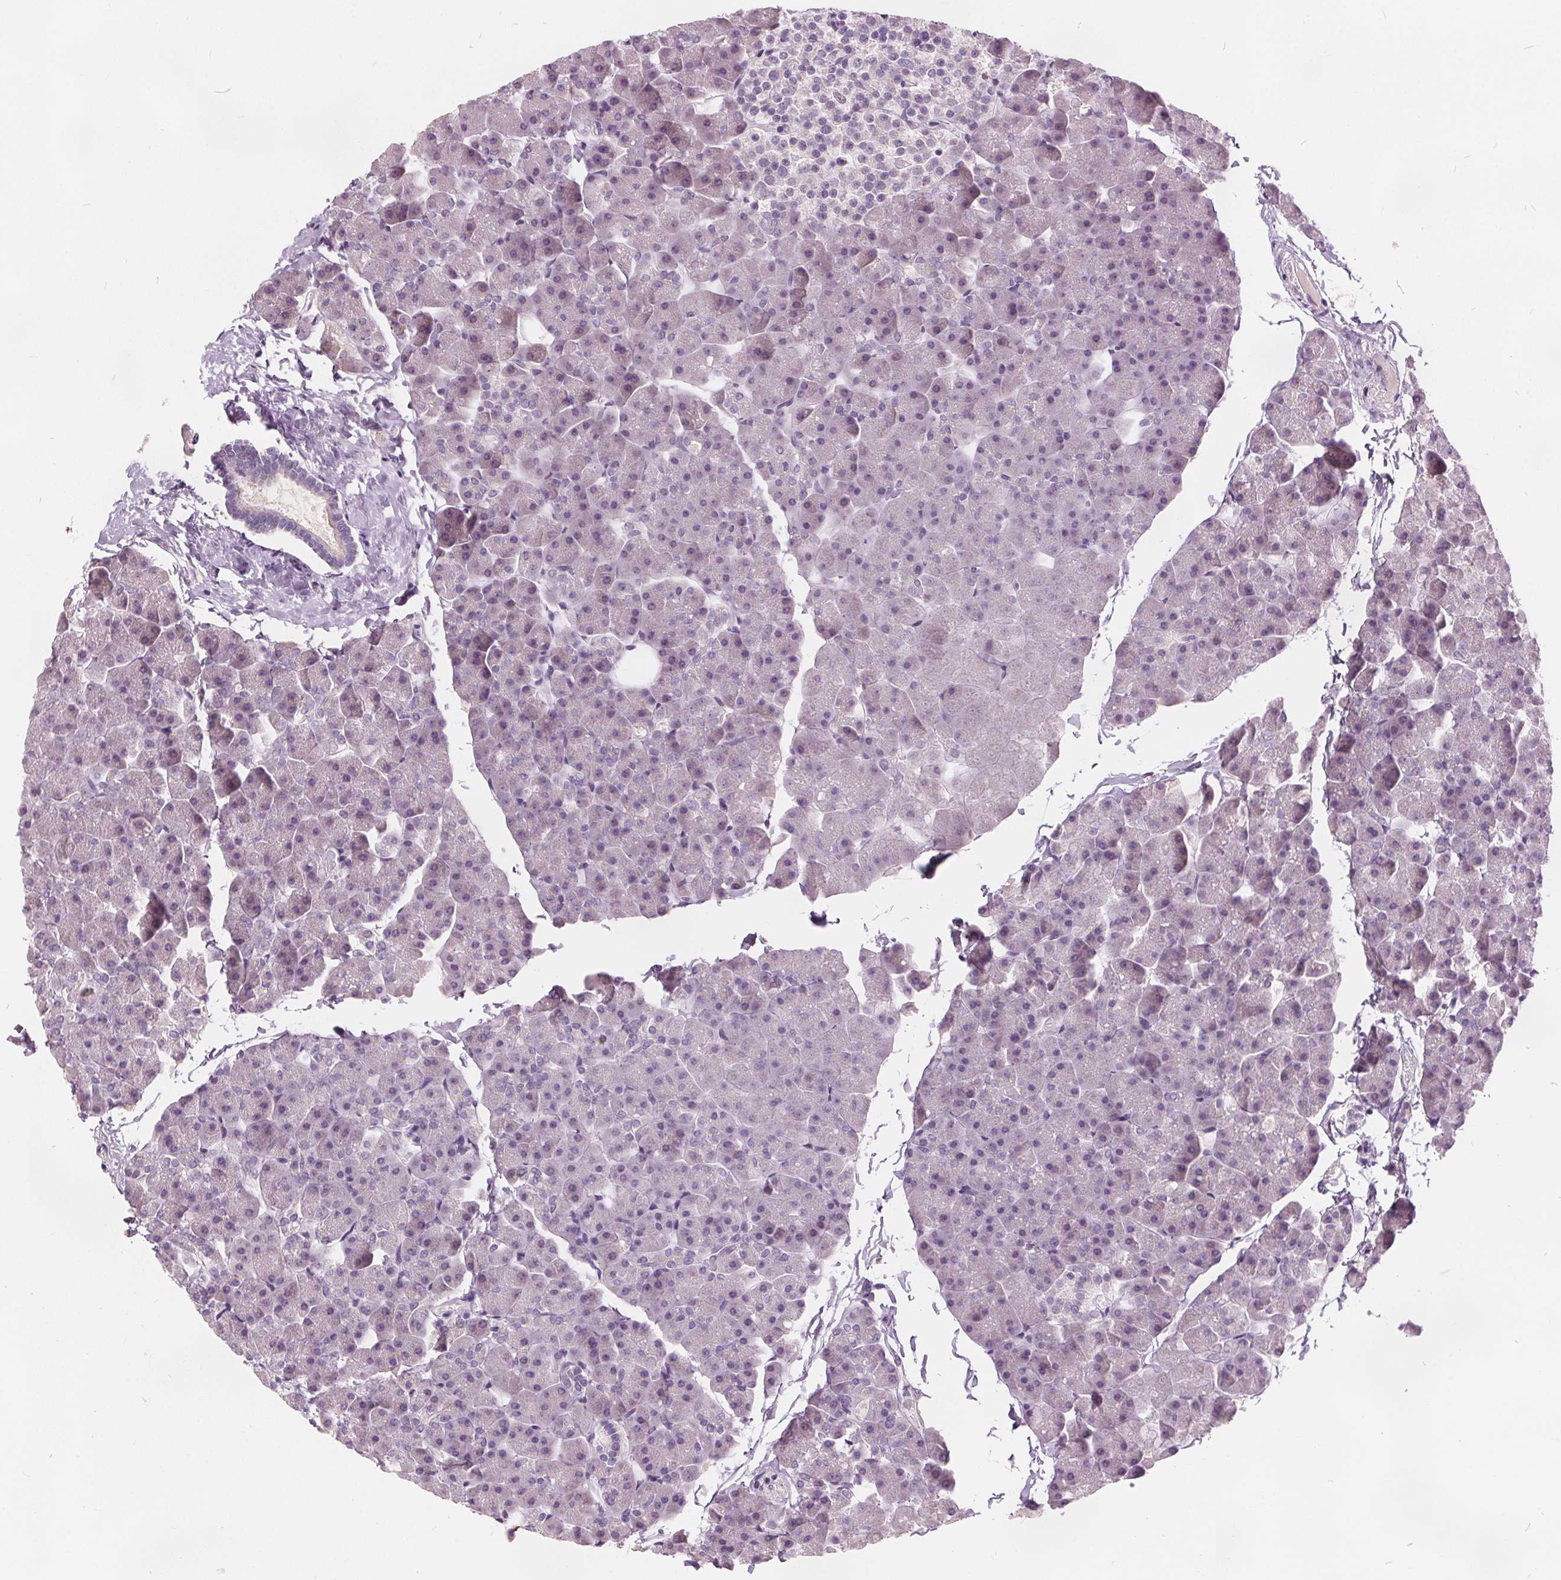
{"staining": {"intensity": "negative", "quantity": "none", "location": "none"}, "tissue": "pancreas", "cell_type": "Exocrine glandular cells", "image_type": "normal", "snomed": [{"axis": "morphology", "description": "Normal tissue, NOS"}, {"axis": "topography", "description": "Pancreas"}], "caption": "A high-resolution histopathology image shows IHC staining of benign pancreas, which shows no significant positivity in exocrine glandular cells. (DAB (3,3'-diaminobenzidine) immunohistochemistry, high magnification).", "gene": "ACOX2", "patient": {"sex": "male", "age": 35}}